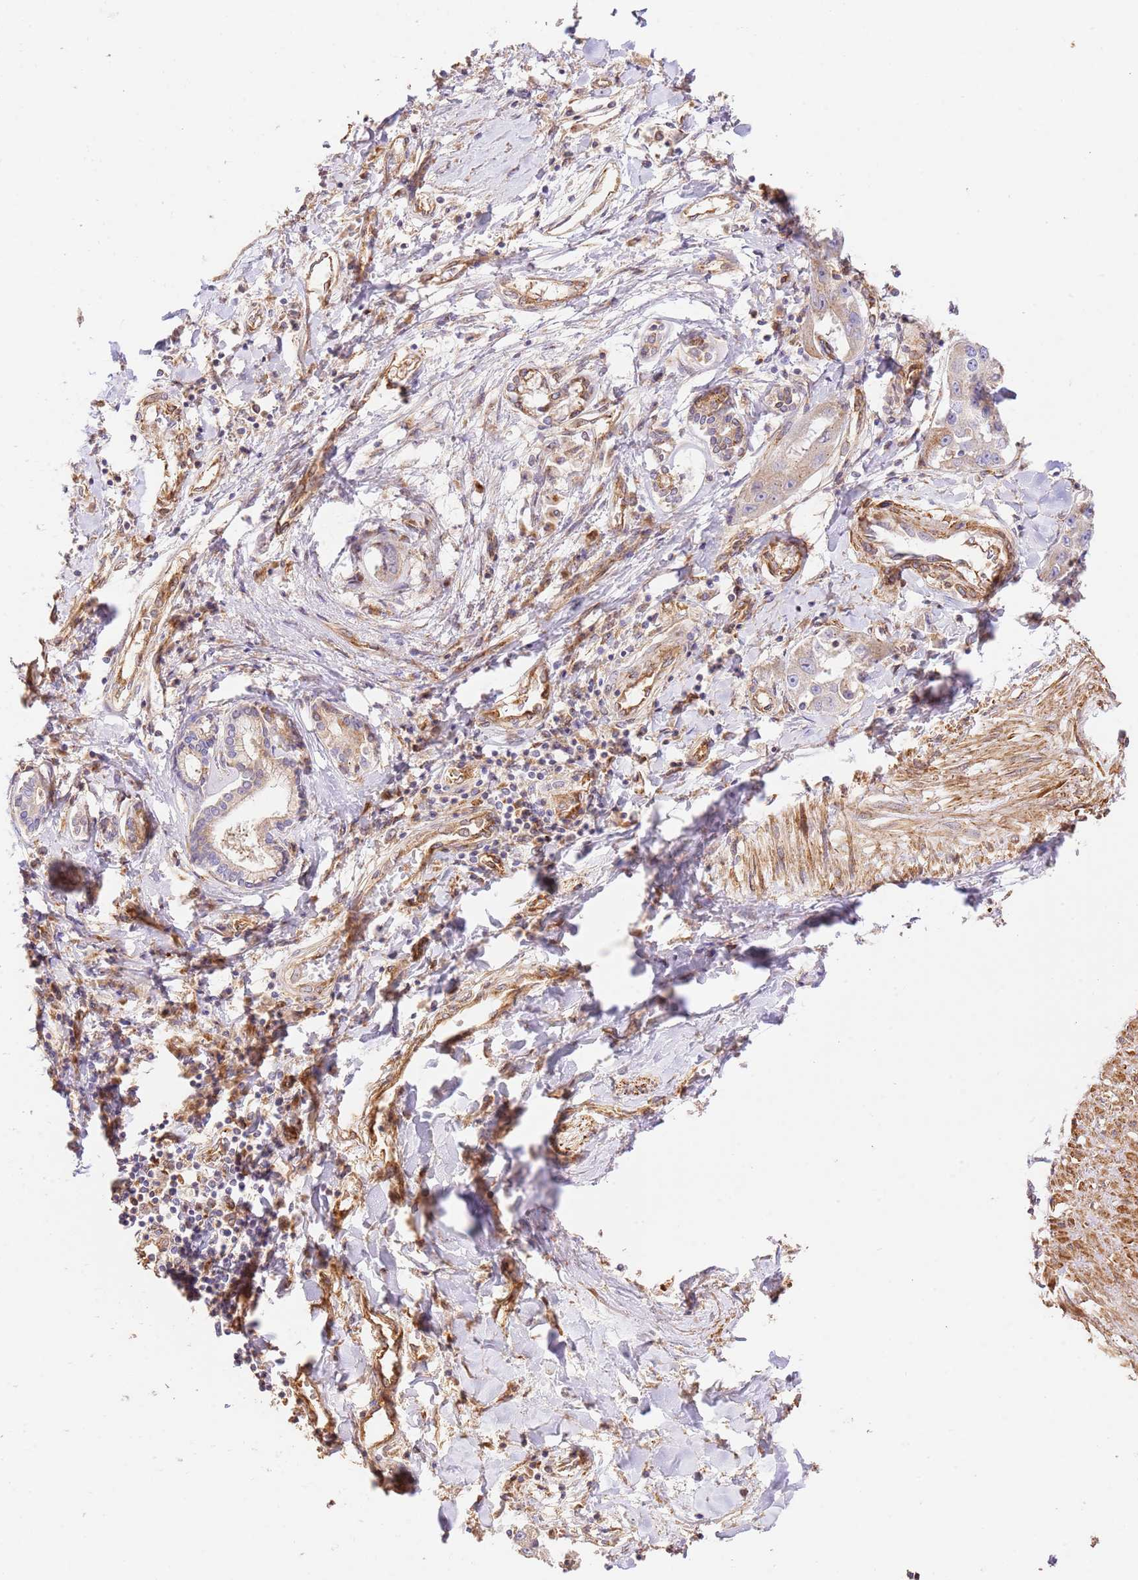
{"staining": {"intensity": "weak", "quantity": "<25%", "location": "cytoplasmic/membranous"}, "tissue": "liver cancer", "cell_type": "Tumor cells", "image_type": "cancer", "snomed": [{"axis": "morphology", "description": "Cholangiocarcinoma"}, {"axis": "topography", "description": "Liver"}], "caption": "A micrograph of human cholangiocarcinoma (liver) is negative for staining in tumor cells. Nuclei are stained in blue.", "gene": "ZBTB39", "patient": {"sex": "male", "age": 59}}